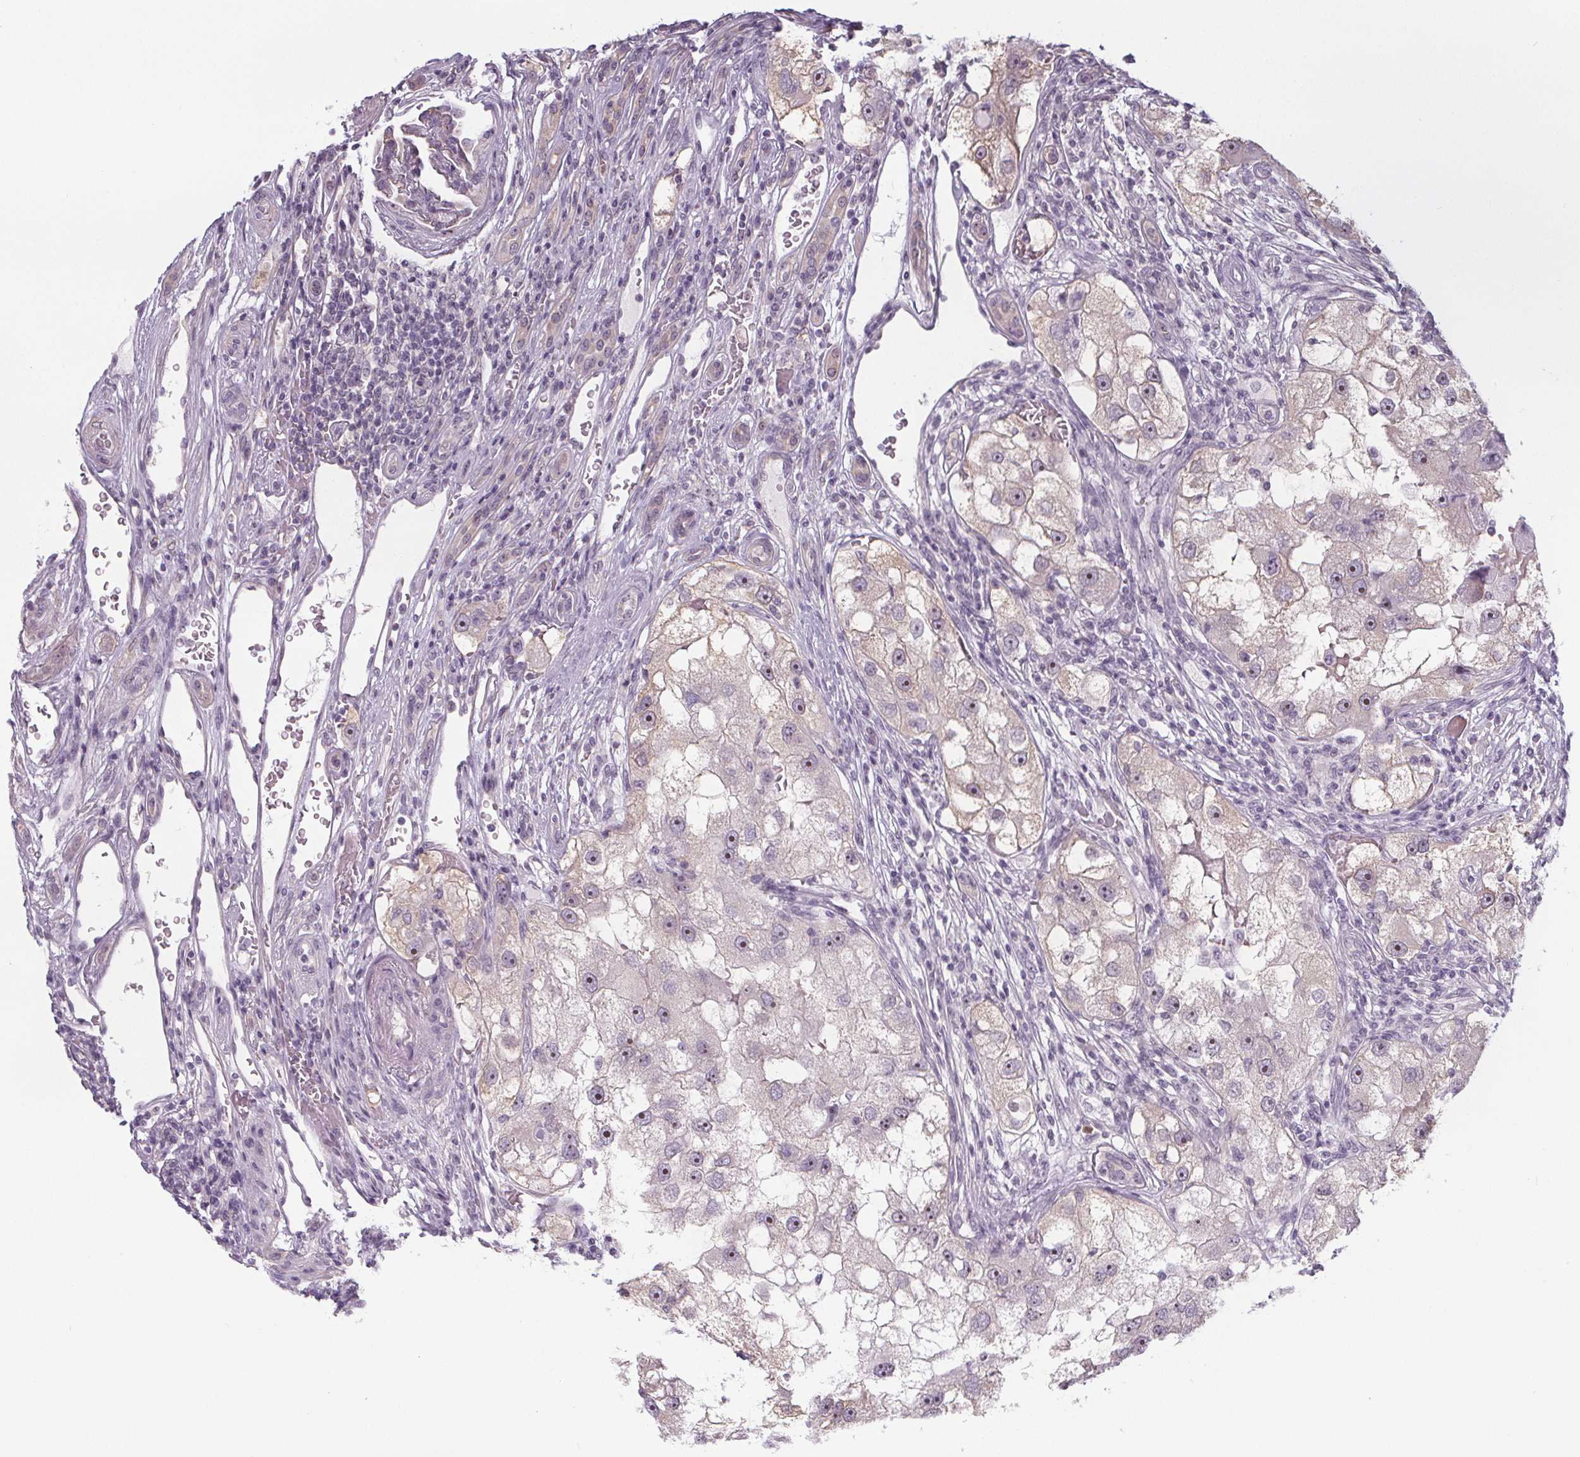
{"staining": {"intensity": "moderate", "quantity": "25%-75%", "location": "nuclear"}, "tissue": "renal cancer", "cell_type": "Tumor cells", "image_type": "cancer", "snomed": [{"axis": "morphology", "description": "Adenocarcinoma, NOS"}, {"axis": "topography", "description": "Kidney"}], "caption": "Immunohistochemistry micrograph of renal adenocarcinoma stained for a protein (brown), which exhibits medium levels of moderate nuclear positivity in about 25%-75% of tumor cells.", "gene": "NOLC1", "patient": {"sex": "male", "age": 63}}